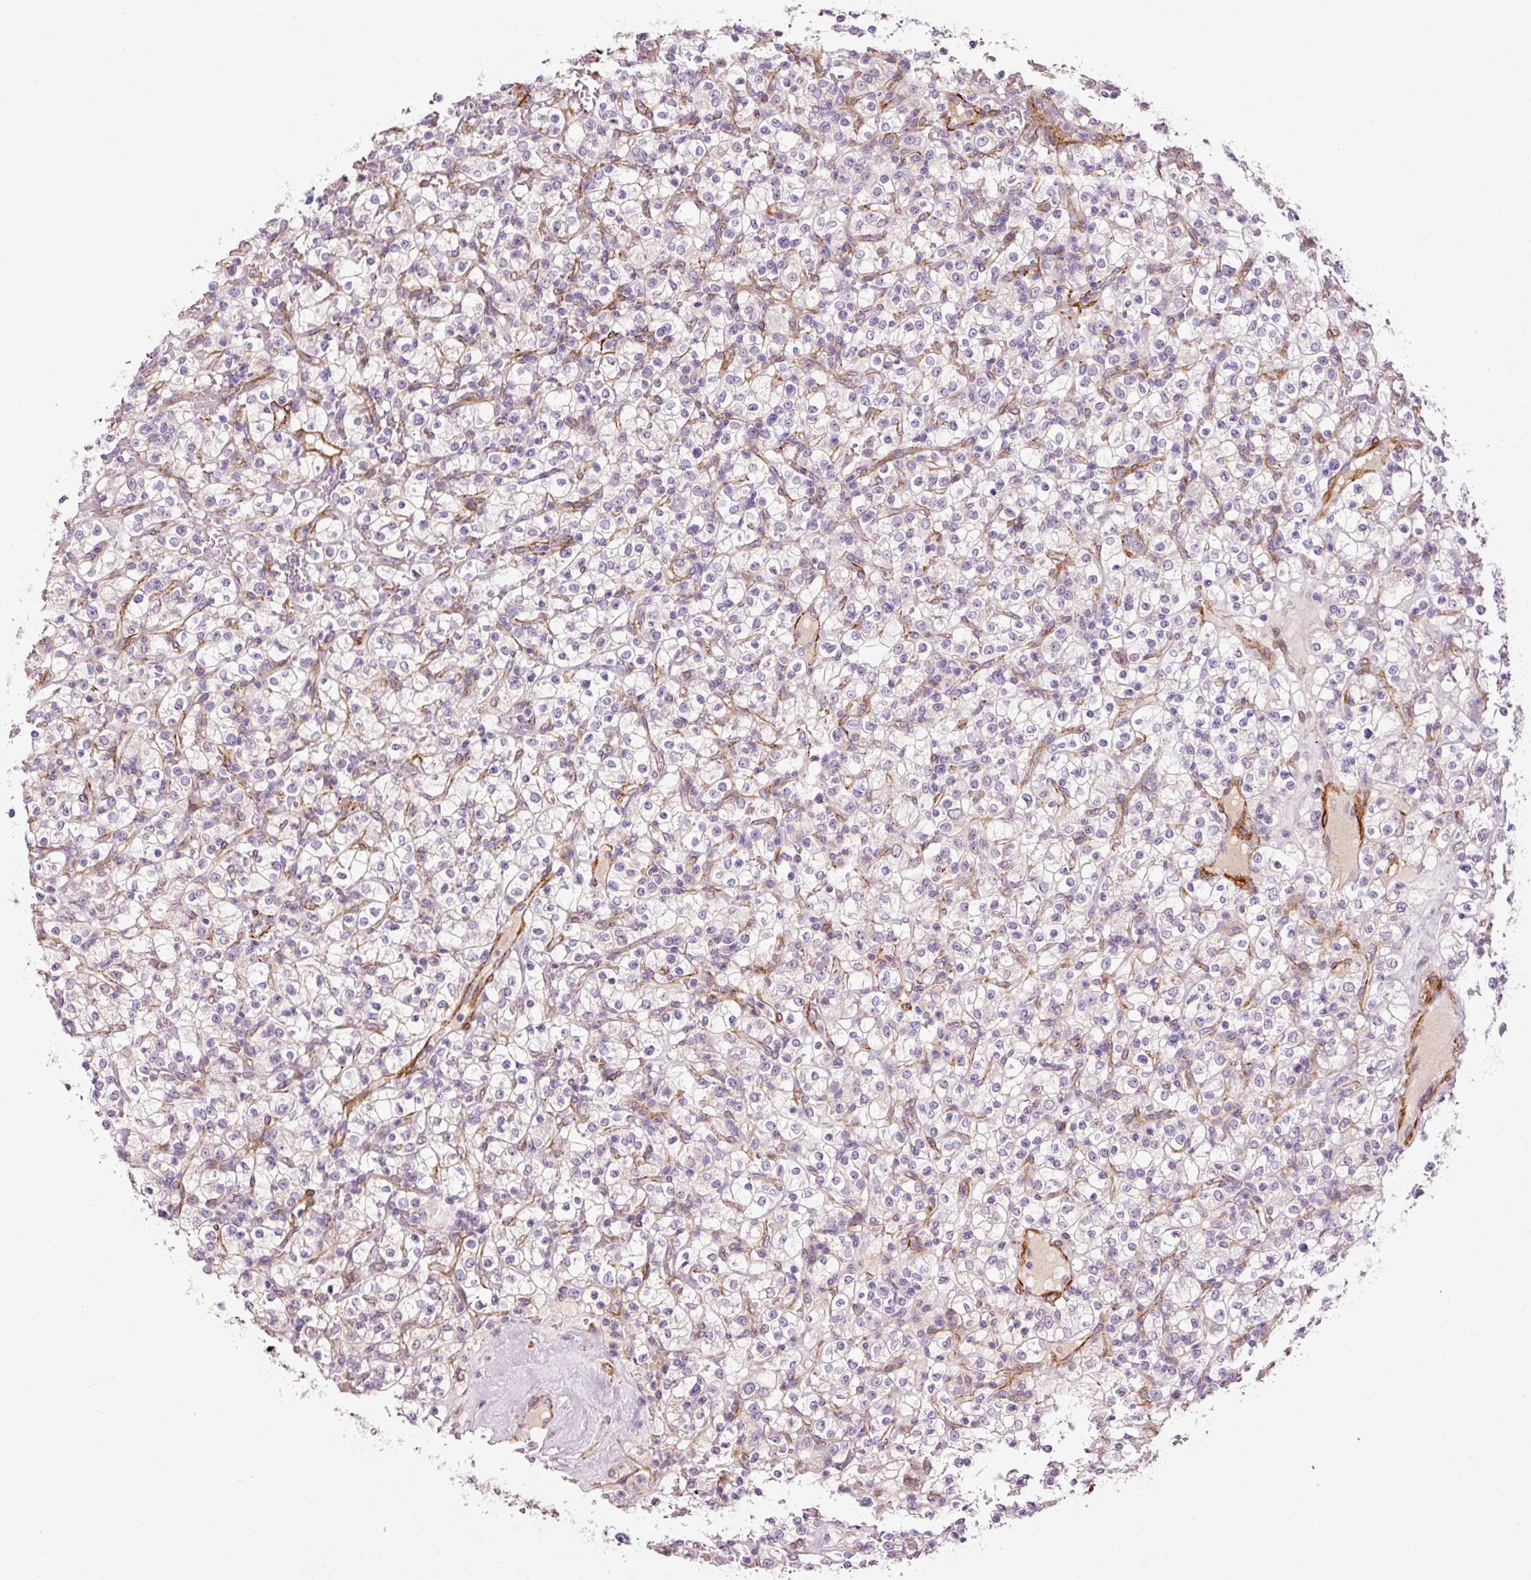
{"staining": {"intensity": "negative", "quantity": "none", "location": "none"}, "tissue": "renal cancer", "cell_type": "Tumor cells", "image_type": "cancer", "snomed": [{"axis": "morphology", "description": "Normal tissue, NOS"}, {"axis": "morphology", "description": "Adenocarcinoma, NOS"}, {"axis": "topography", "description": "Kidney"}], "caption": "A high-resolution histopathology image shows IHC staining of renal cancer (adenocarcinoma), which demonstrates no significant expression in tumor cells.", "gene": "ANKRD20A1", "patient": {"sex": "female", "age": 72}}